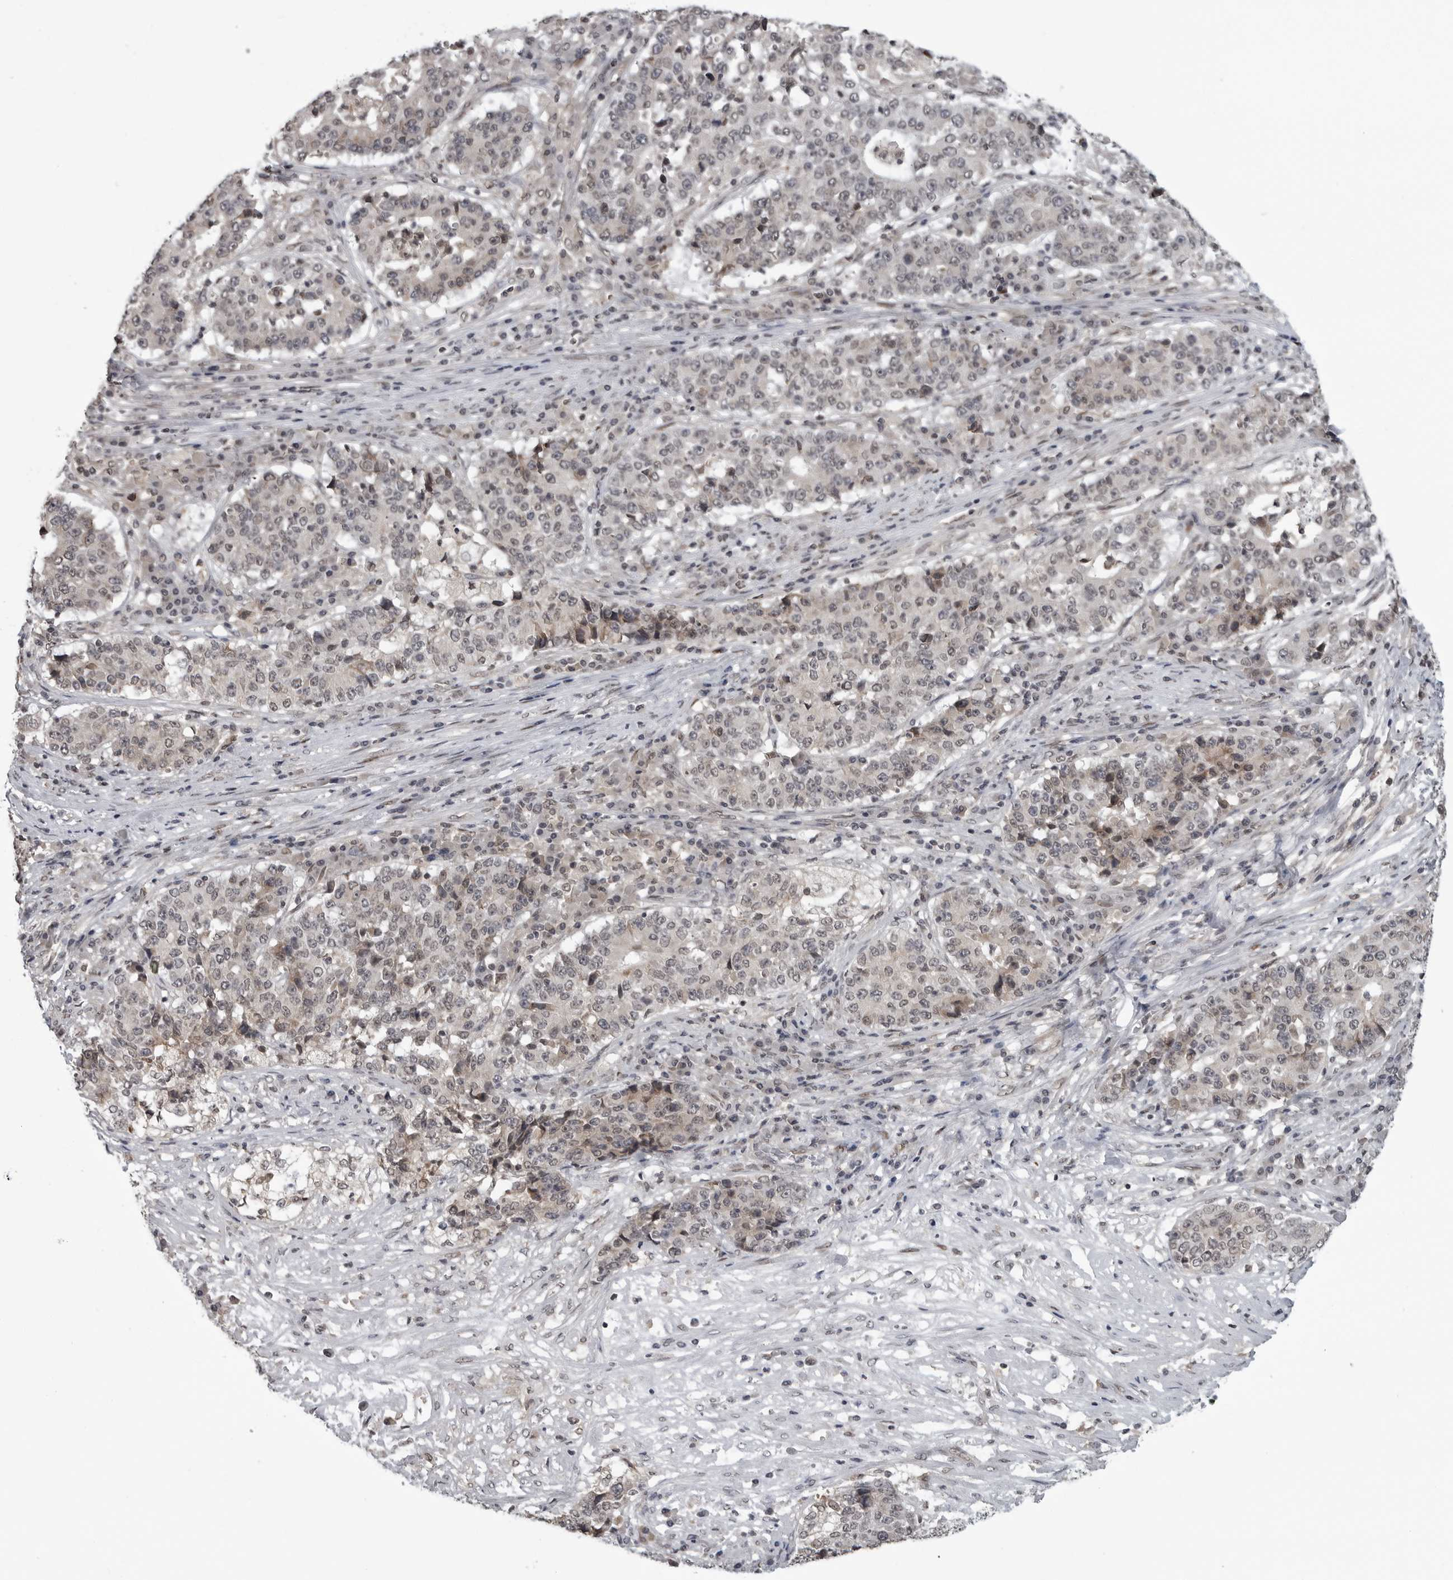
{"staining": {"intensity": "weak", "quantity": "<25%", "location": "nuclear"}, "tissue": "stomach cancer", "cell_type": "Tumor cells", "image_type": "cancer", "snomed": [{"axis": "morphology", "description": "Adenocarcinoma, NOS"}, {"axis": "topography", "description": "Stomach"}], "caption": "Tumor cells show no significant protein expression in stomach adenocarcinoma. (DAB IHC visualized using brightfield microscopy, high magnification).", "gene": "C8orf58", "patient": {"sex": "male", "age": 59}}